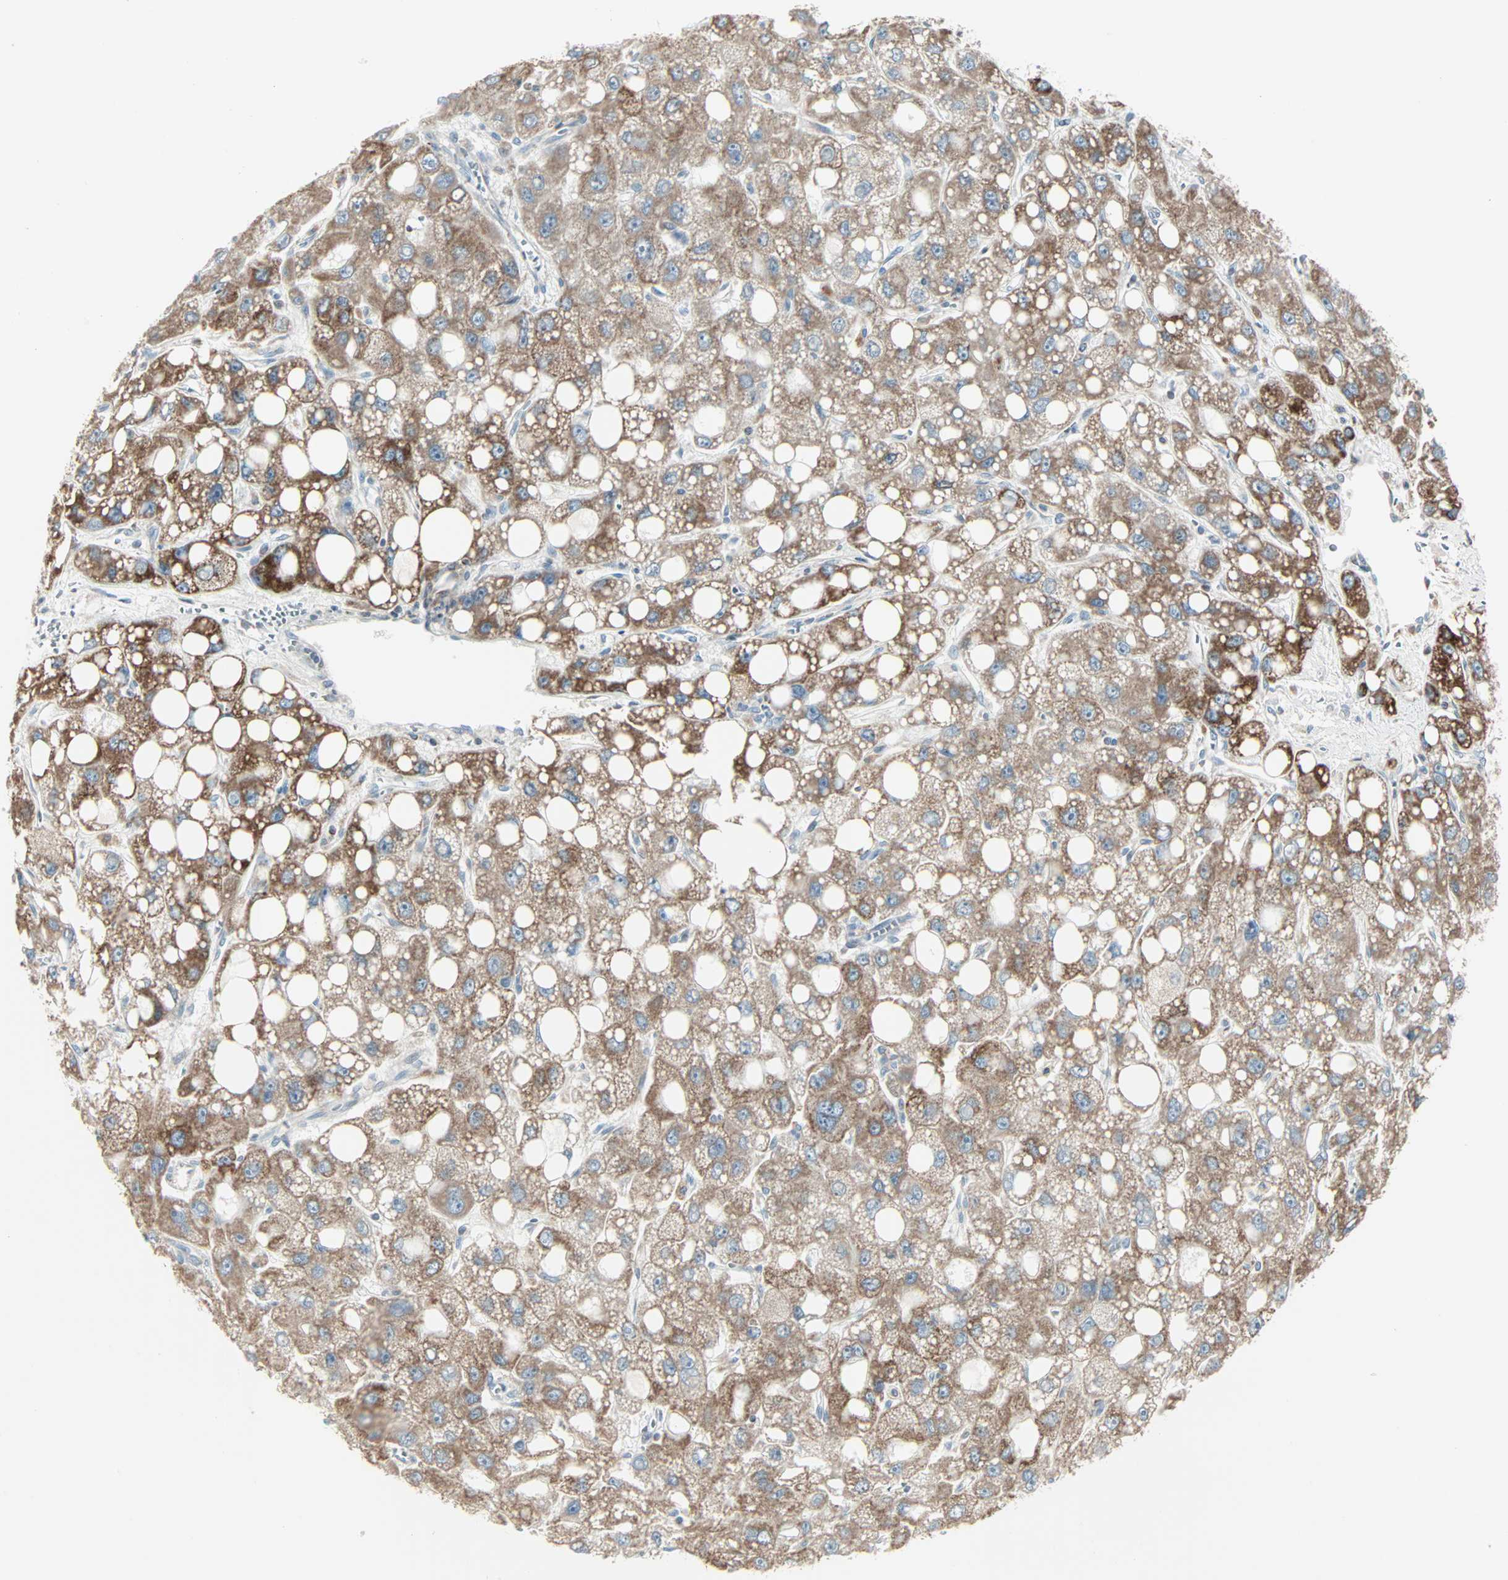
{"staining": {"intensity": "moderate", "quantity": ">75%", "location": "cytoplasmic/membranous"}, "tissue": "liver cancer", "cell_type": "Tumor cells", "image_type": "cancer", "snomed": [{"axis": "morphology", "description": "Carcinoma, Hepatocellular, NOS"}, {"axis": "topography", "description": "Liver"}], "caption": "Immunohistochemical staining of liver hepatocellular carcinoma displays moderate cytoplasmic/membranous protein expression in approximately >75% of tumor cells.", "gene": "IDH2", "patient": {"sex": "male", "age": 55}}